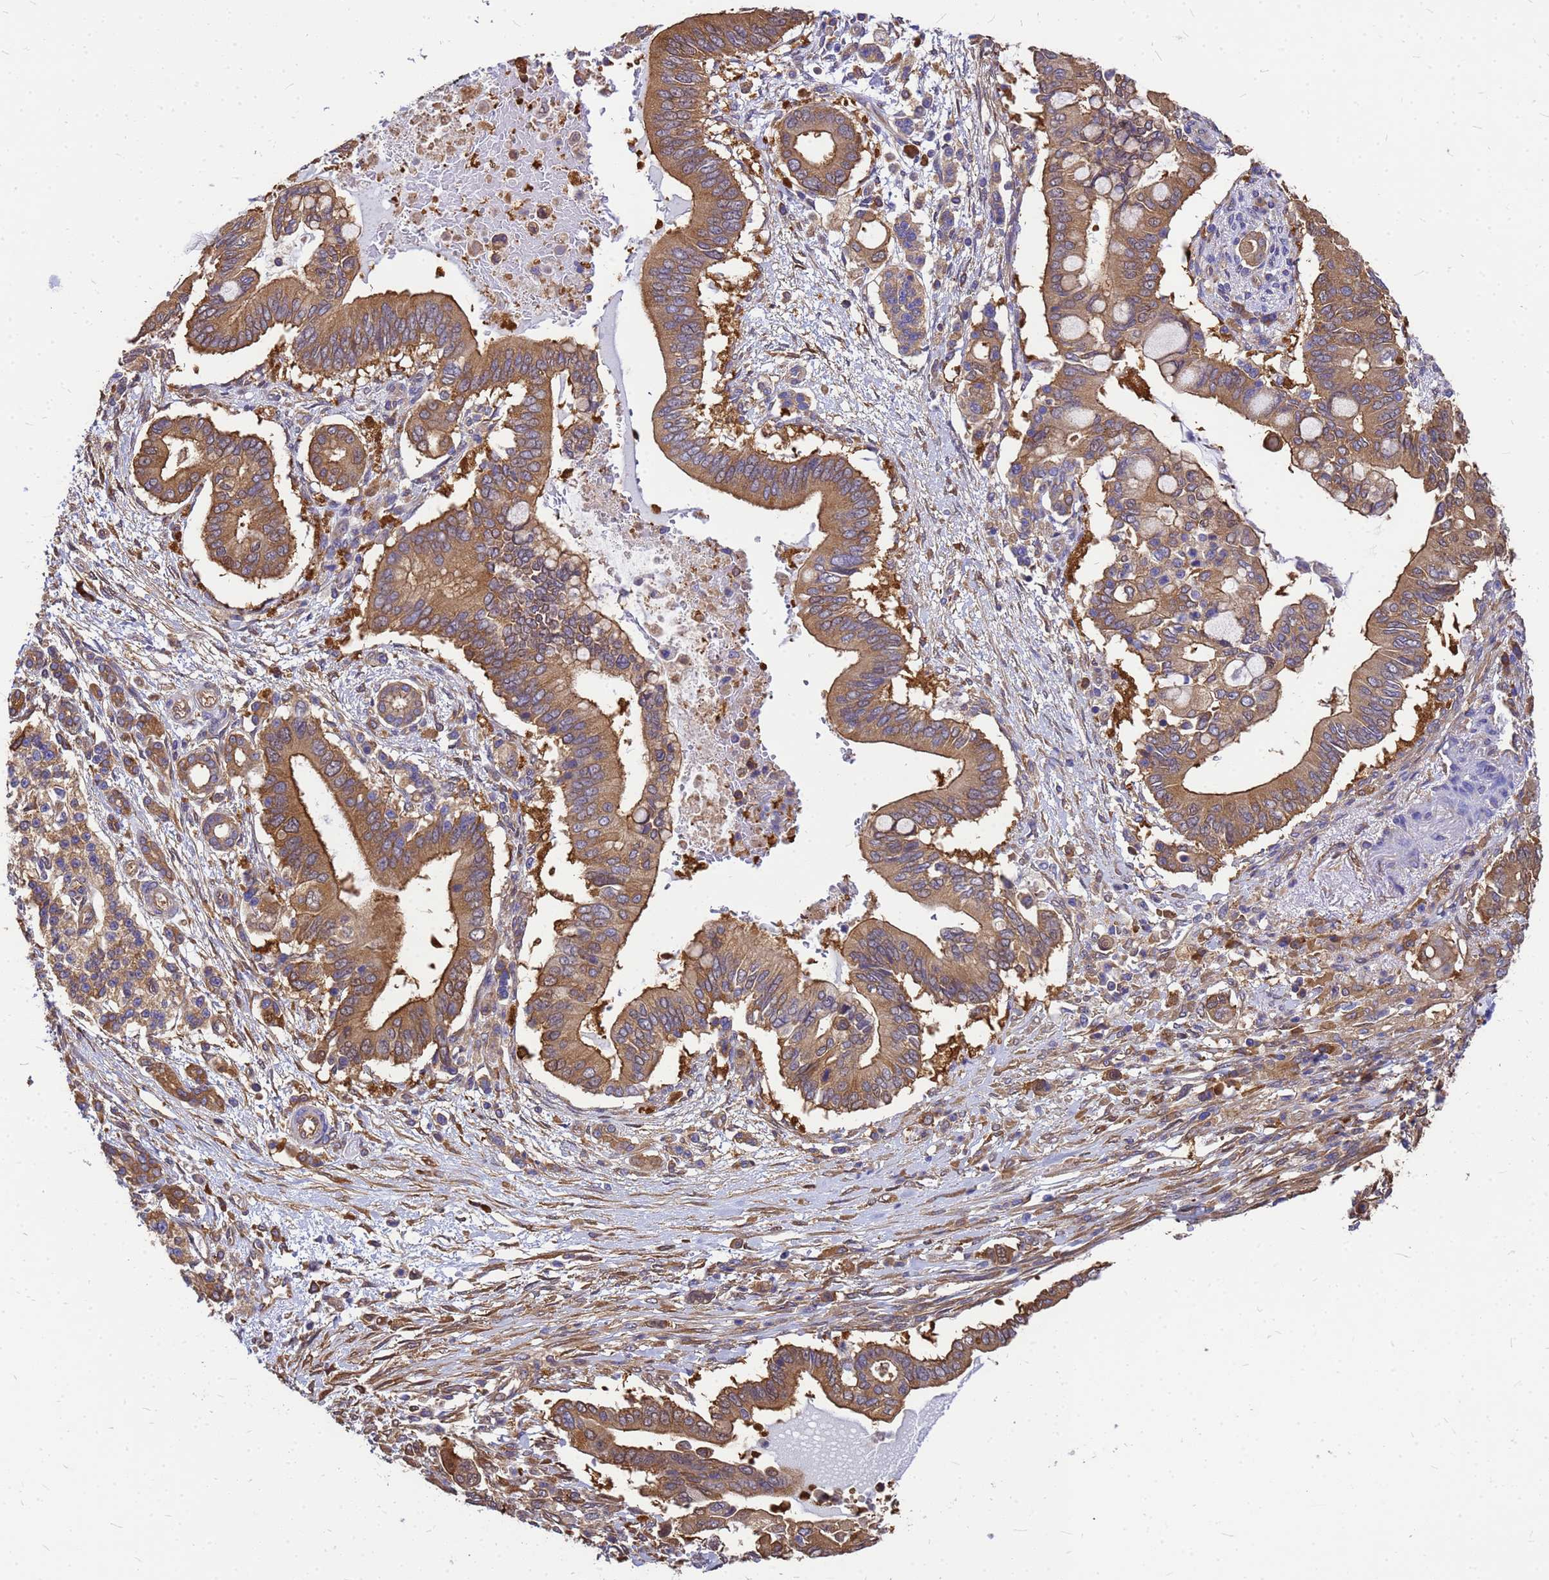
{"staining": {"intensity": "moderate", "quantity": ">75%", "location": "cytoplasmic/membranous"}, "tissue": "pancreatic cancer", "cell_type": "Tumor cells", "image_type": "cancer", "snomed": [{"axis": "morphology", "description": "Adenocarcinoma, NOS"}, {"axis": "topography", "description": "Pancreas"}], "caption": "The image demonstrates immunohistochemical staining of adenocarcinoma (pancreatic). There is moderate cytoplasmic/membranous positivity is present in about >75% of tumor cells.", "gene": "GID4", "patient": {"sex": "male", "age": 68}}